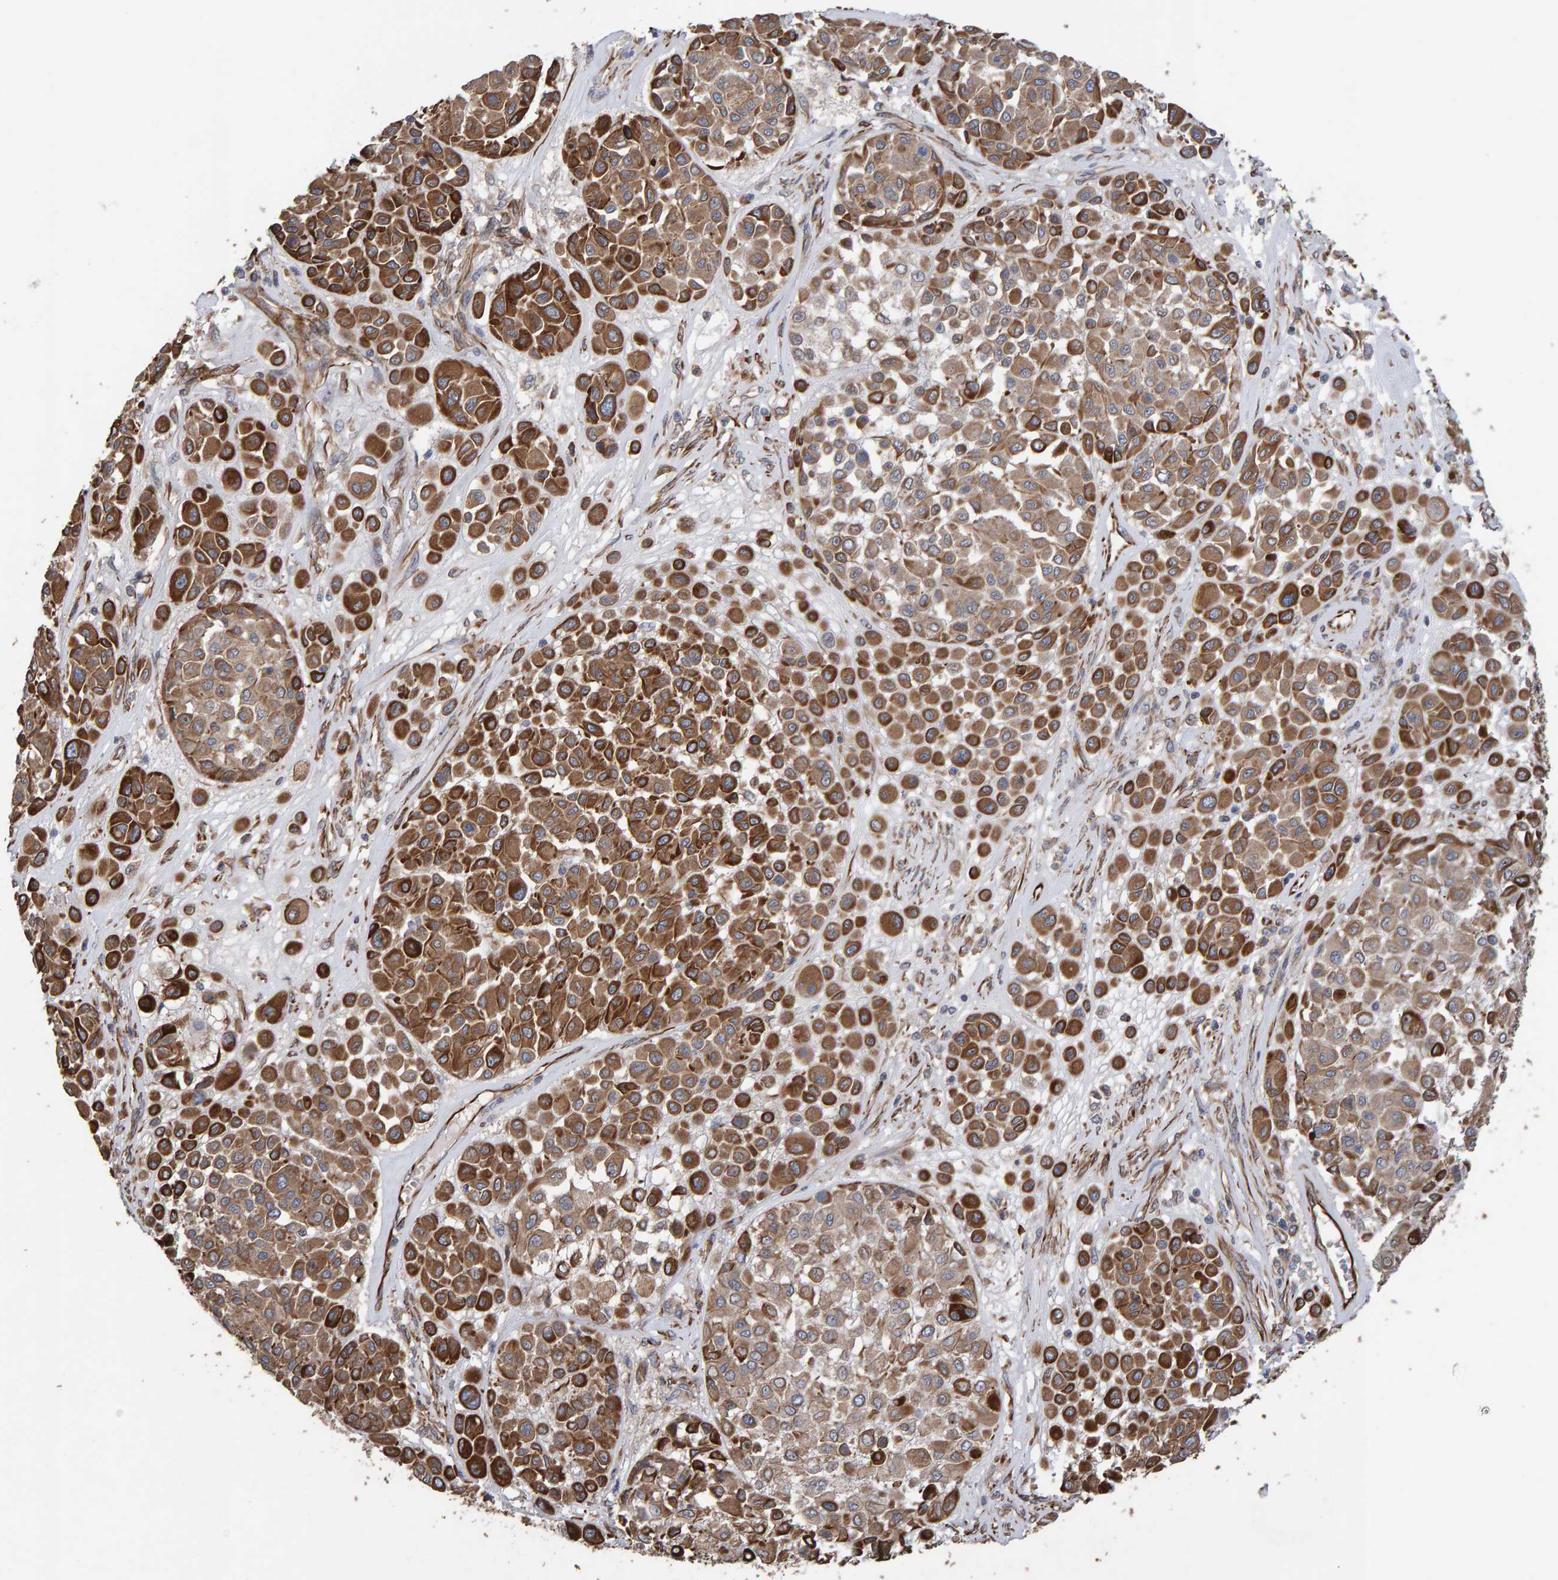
{"staining": {"intensity": "moderate", "quantity": ">75%", "location": "cytoplasmic/membranous"}, "tissue": "melanoma", "cell_type": "Tumor cells", "image_type": "cancer", "snomed": [{"axis": "morphology", "description": "Malignant melanoma, Metastatic site"}, {"axis": "topography", "description": "Soft tissue"}], "caption": "Melanoma was stained to show a protein in brown. There is medium levels of moderate cytoplasmic/membranous positivity in about >75% of tumor cells.", "gene": "ZNF347", "patient": {"sex": "male", "age": 41}}